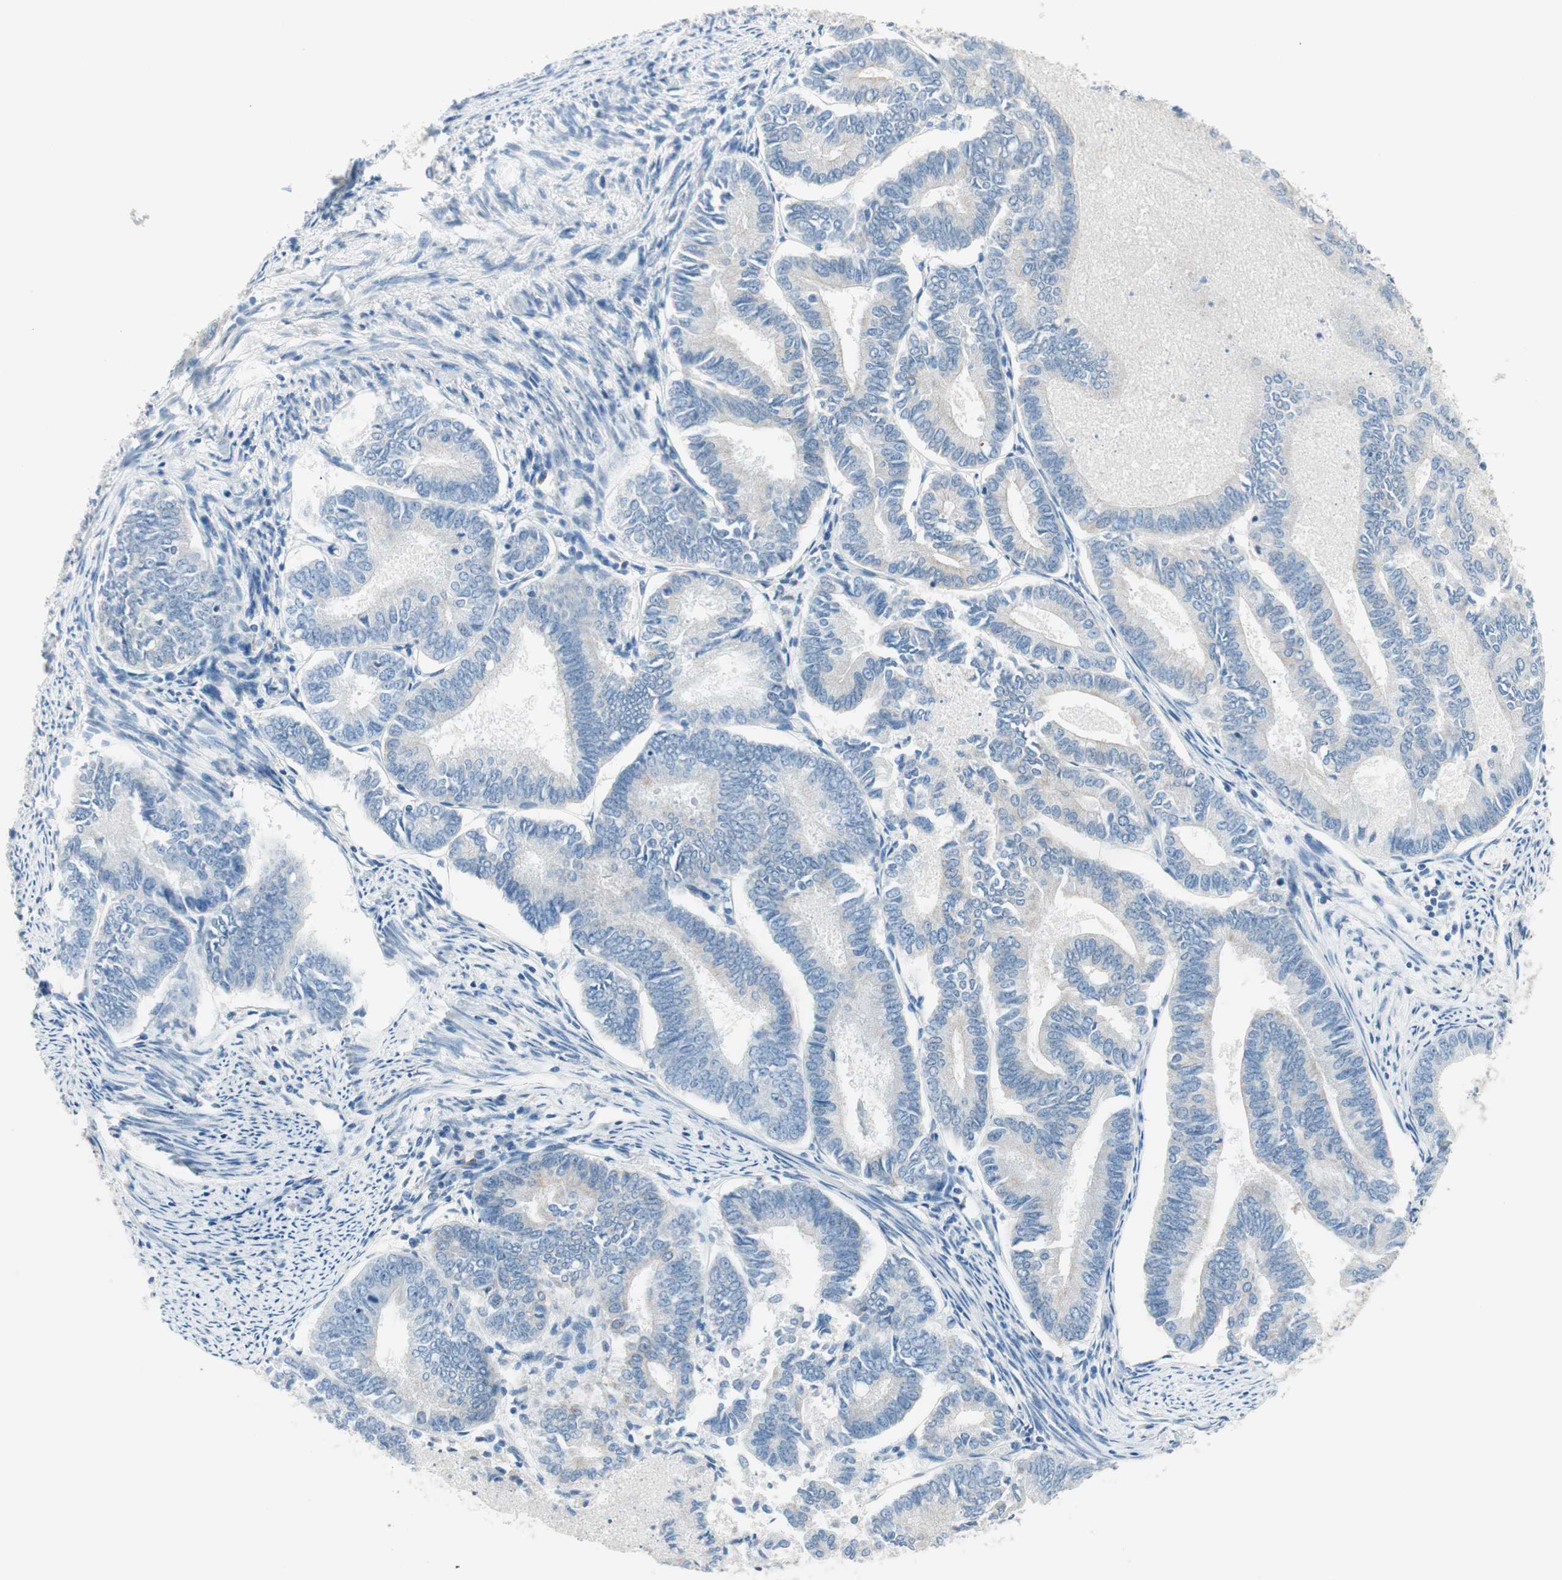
{"staining": {"intensity": "negative", "quantity": "none", "location": "none"}, "tissue": "endometrial cancer", "cell_type": "Tumor cells", "image_type": "cancer", "snomed": [{"axis": "morphology", "description": "Adenocarcinoma, NOS"}, {"axis": "topography", "description": "Endometrium"}], "caption": "Image shows no protein expression in tumor cells of adenocarcinoma (endometrial) tissue. The staining was performed using DAB (3,3'-diaminobenzidine) to visualize the protein expression in brown, while the nuclei were stained in blue with hematoxylin (Magnification: 20x).", "gene": "GNAO1", "patient": {"sex": "female", "age": 86}}